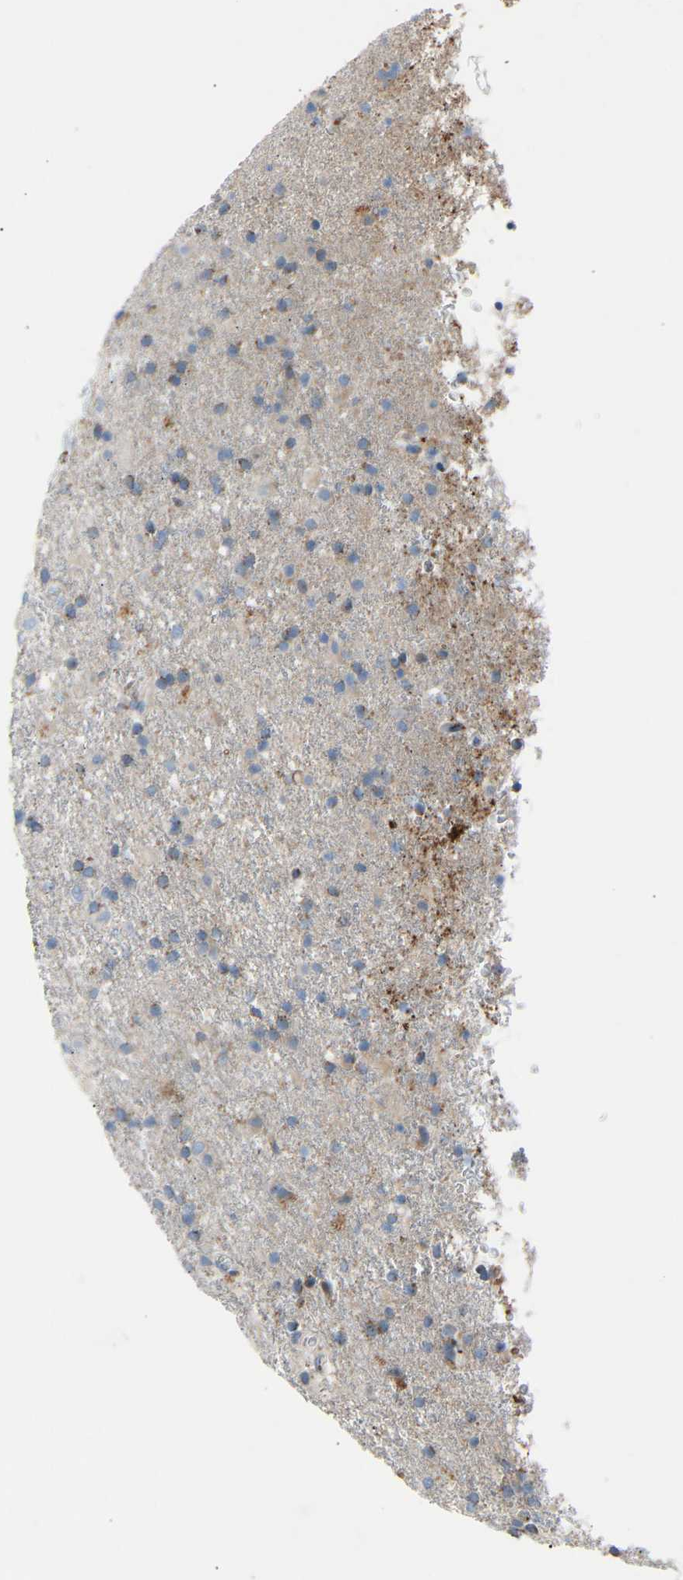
{"staining": {"intensity": "weak", "quantity": "25%-75%", "location": "cytoplasmic/membranous"}, "tissue": "glioma", "cell_type": "Tumor cells", "image_type": "cancer", "snomed": [{"axis": "morphology", "description": "Glioma, malignant, Low grade"}, {"axis": "topography", "description": "Brain"}], "caption": "Protein staining of malignant low-grade glioma tissue demonstrates weak cytoplasmic/membranous staining in about 25%-75% of tumor cells.", "gene": "CYREN", "patient": {"sex": "male", "age": 65}}